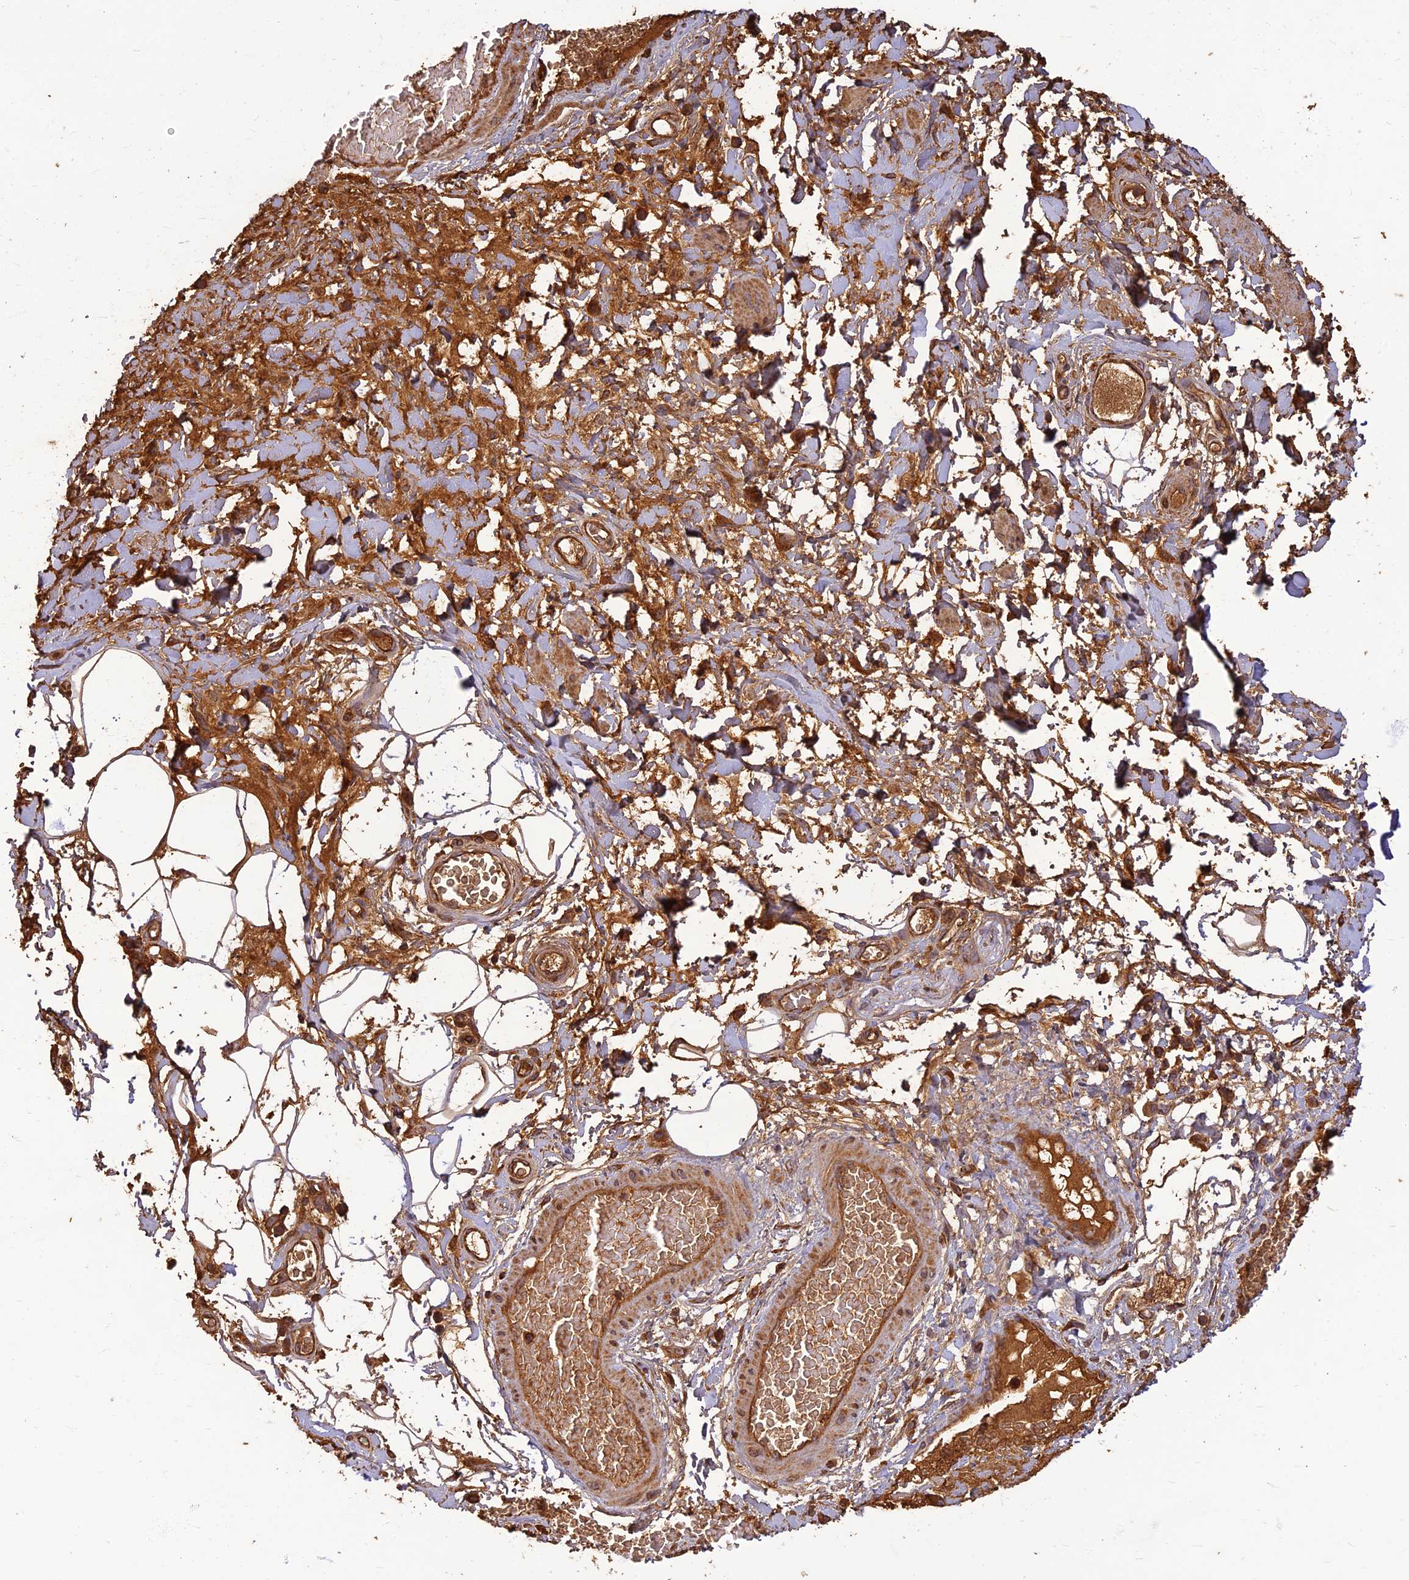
{"staining": {"intensity": "strong", "quantity": ">75%", "location": "cytoplasmic/membranous"}, "tissue": "adipose tissue", "cell_type": "Adipocytes", "image_type": "normal", "snomed": [{"axis": "morphology", "description": "Normal tissue, NOS"}, {"axis": "morphology", "description": "Adenocarcinoma, NOS"}, {"axis": "topography", "description": "Rectum"}, {"axis": "topography", "description": "Vagina"}, {"axis": "topography", "description": "Peripheral nerve tissue"}], "caption": "Brown immunohistochemical staining in unremarkable human adipose tissue displays strong cytoplasmic/membranous positivity in approximately >75% of adipocytes. (DAB (3,3'-diaminobenzidine) IHC with brightfield microscopy, high magnification).", "gene": "CORO1C", "patient": {"sex": "female", "age": 71}}